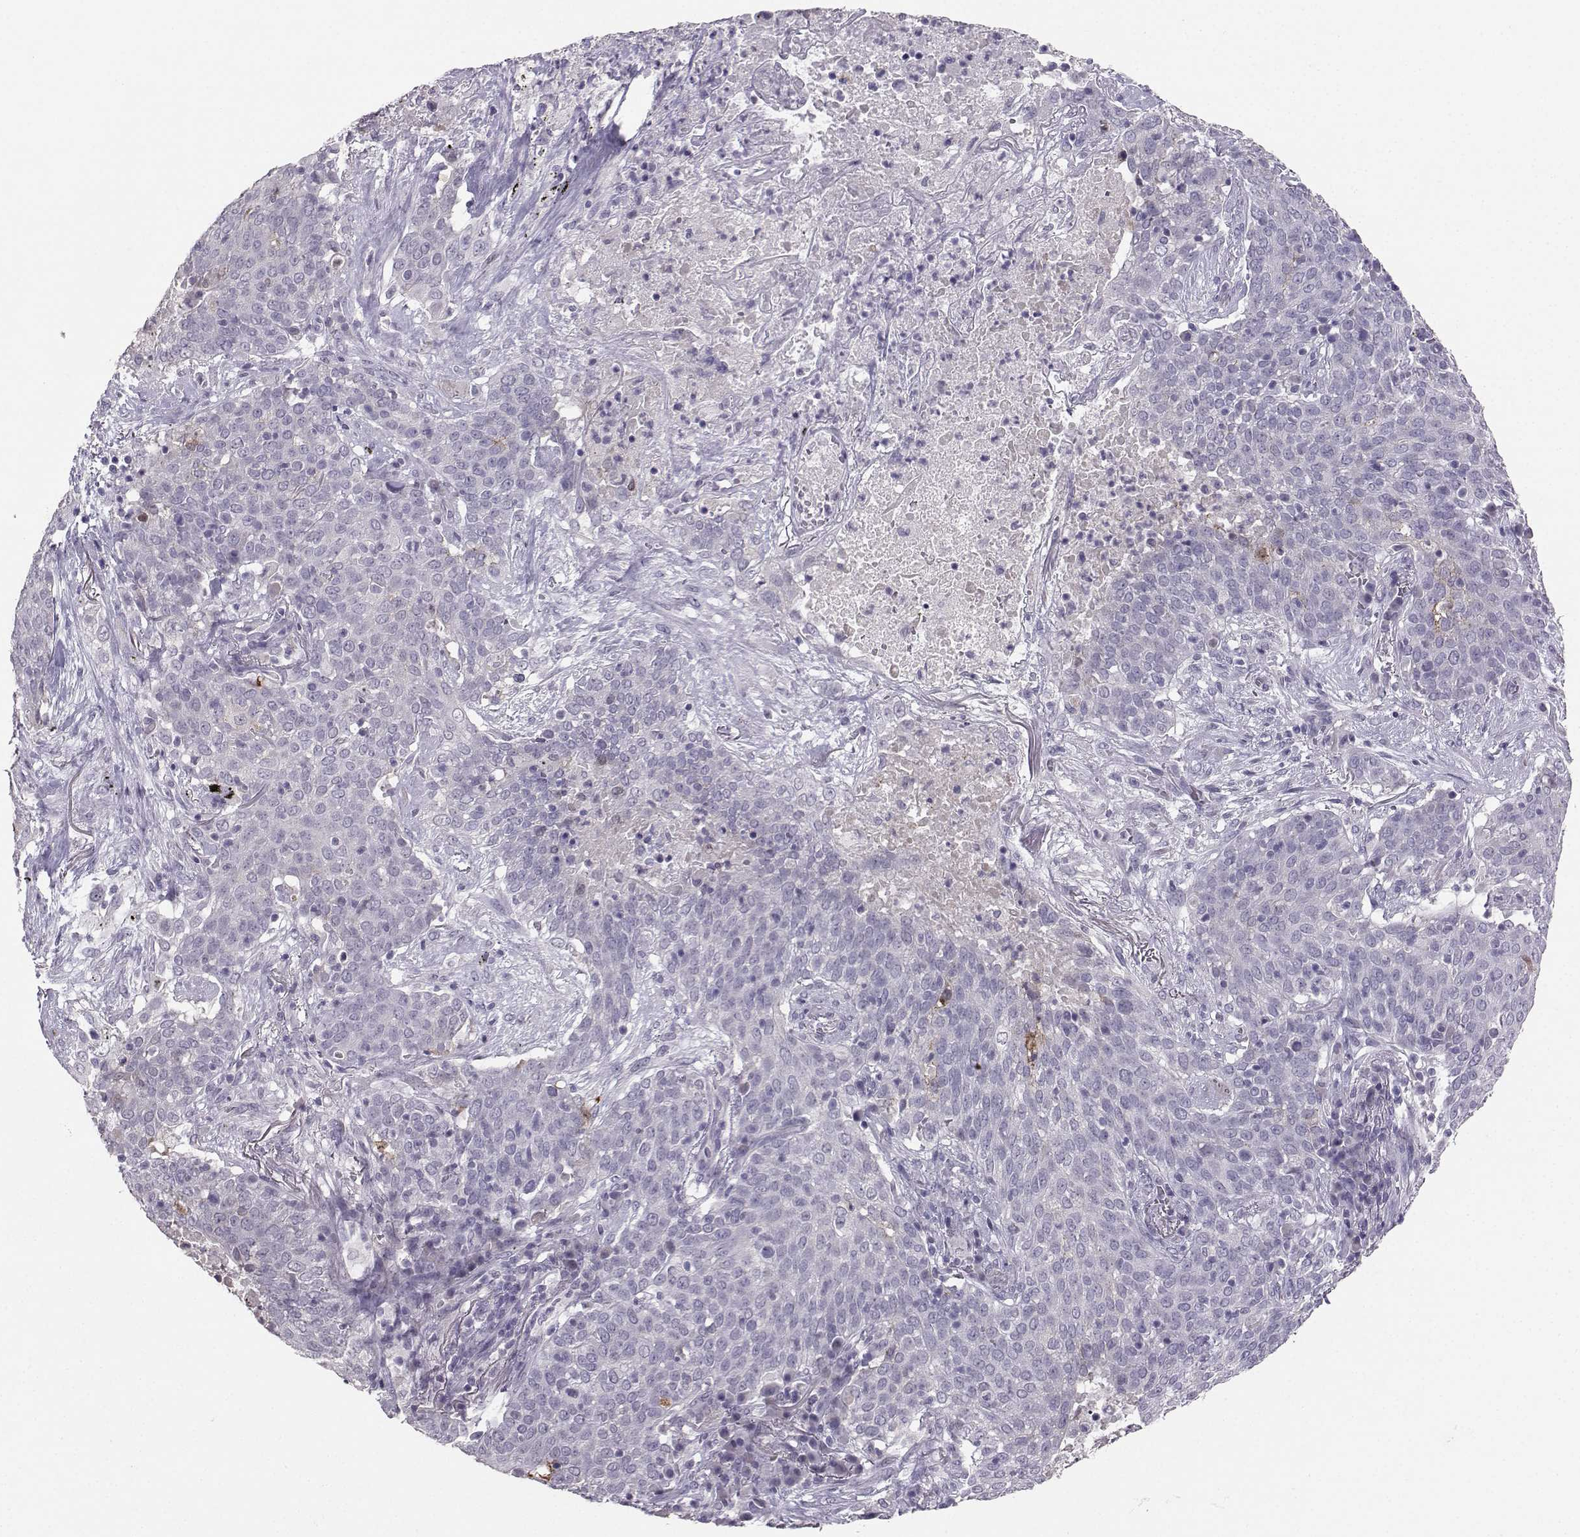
{"staining": {"intensity": "negative", "quantity": "none", "location": "none"}, "tissue": "lung cancer", "cell_type": "Tumor cells", "image_type": "cancer", "snomed": [{"axis": "morphology", "description": "Squamous cell carcinoma, NOS"}, {"axis": "topography", "description": "Lung"}], "caption": "Tumor cells are negative for brown protein staining in lung squamous cell carcinoma.", "gene": "PKP2", "patient": {"sex": "male", "age": 82}}